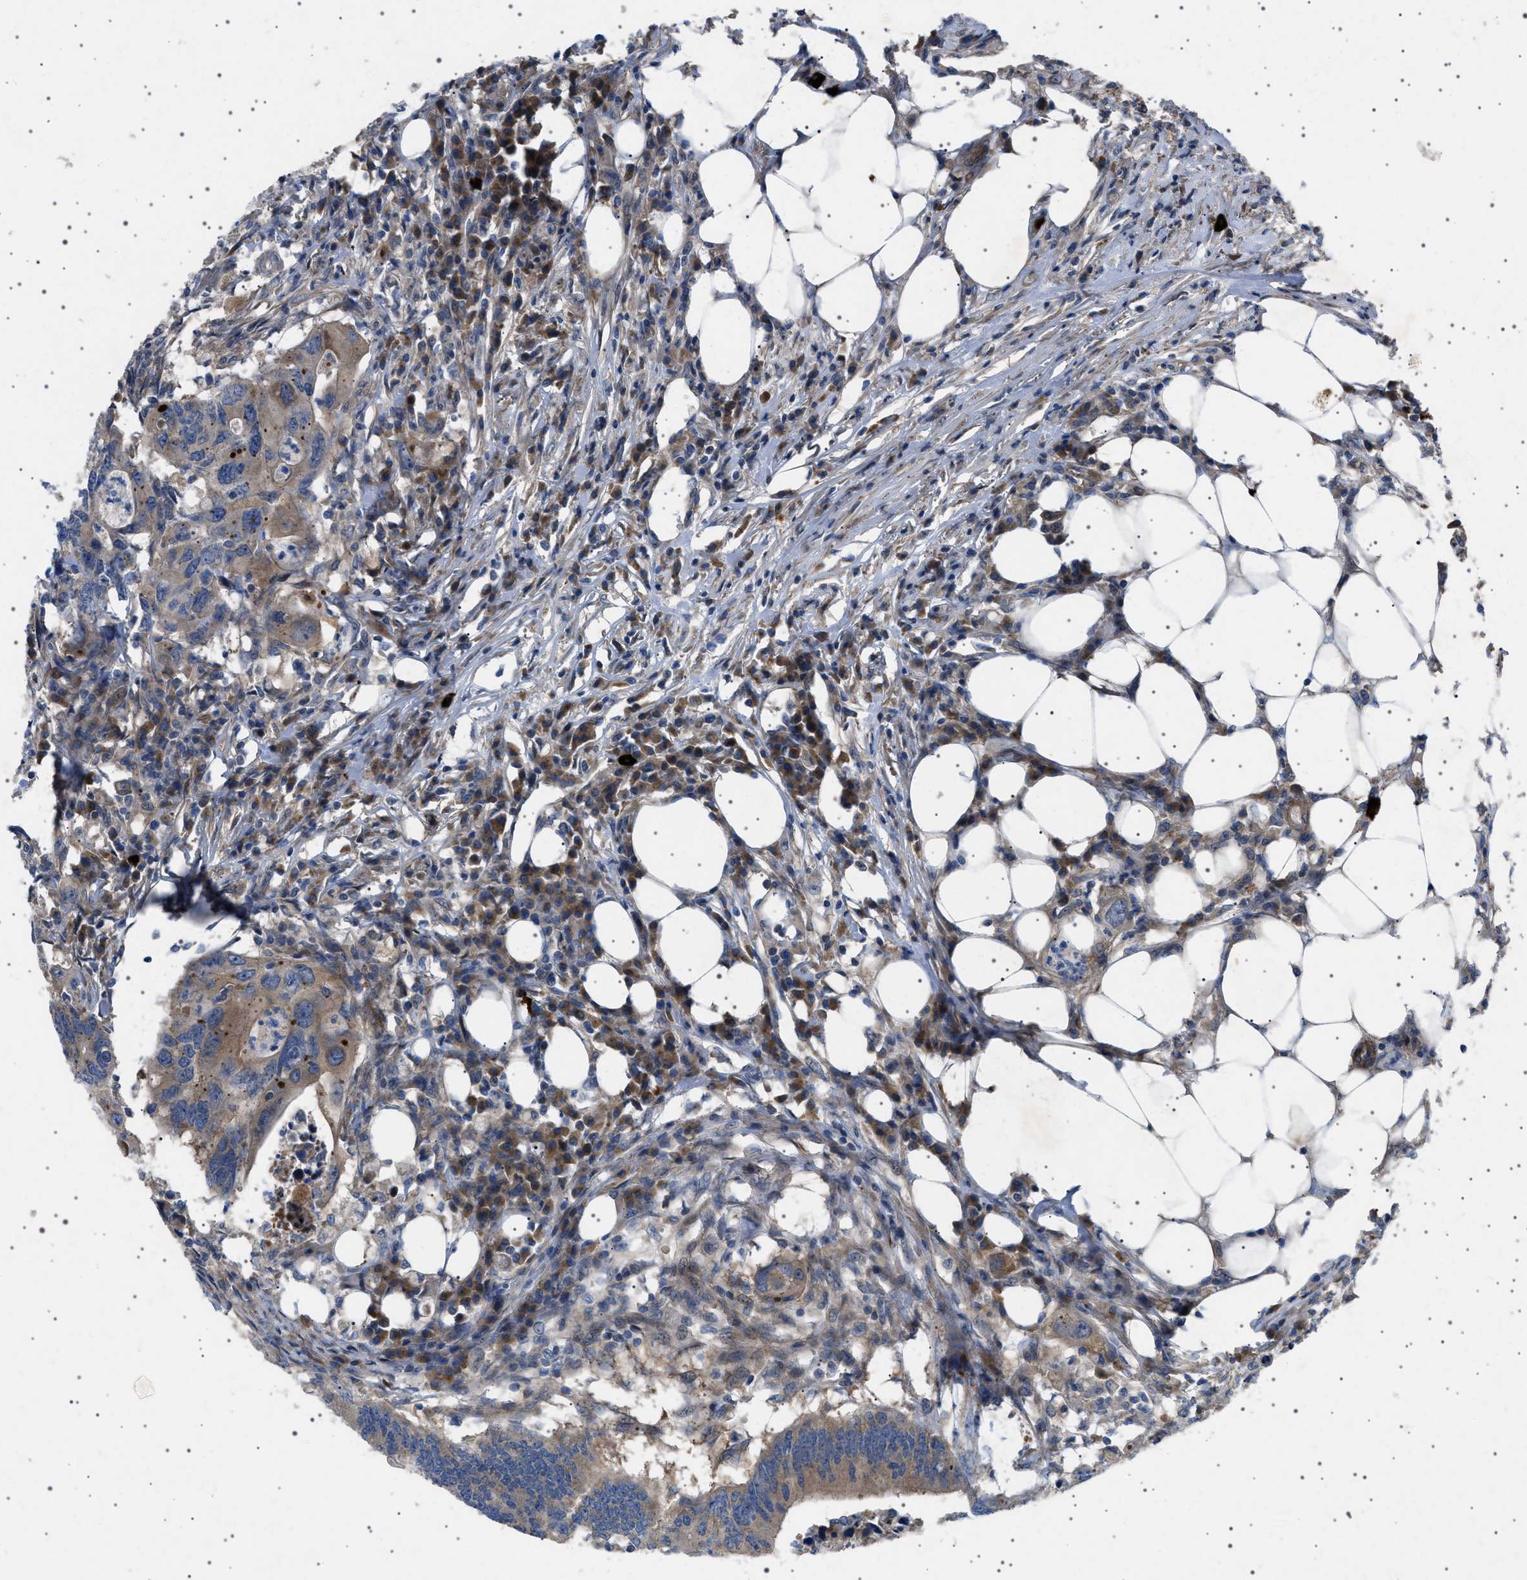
{"staining": {"intensity": "moderate", "quantity": ">75%", "location": "cytoplasmic/membranous"}, "tissue": "colorectal cancer", "cell_type": "Tumor cells", "image_type": "cancer", "snomed": [{"axis": "morphology", "description": "Adenocarcinoma, NOS"}, {"axis": "topography", "description": "Colon"}], "caption": "This is a histology image of IHC staining of adenocarcinoma (colorectal), which shows moderate expression in the cytoplasmic/membranous of tumor cells.", "gene": "CCDC186", "patient": {"sex": "male", "age": 71}}